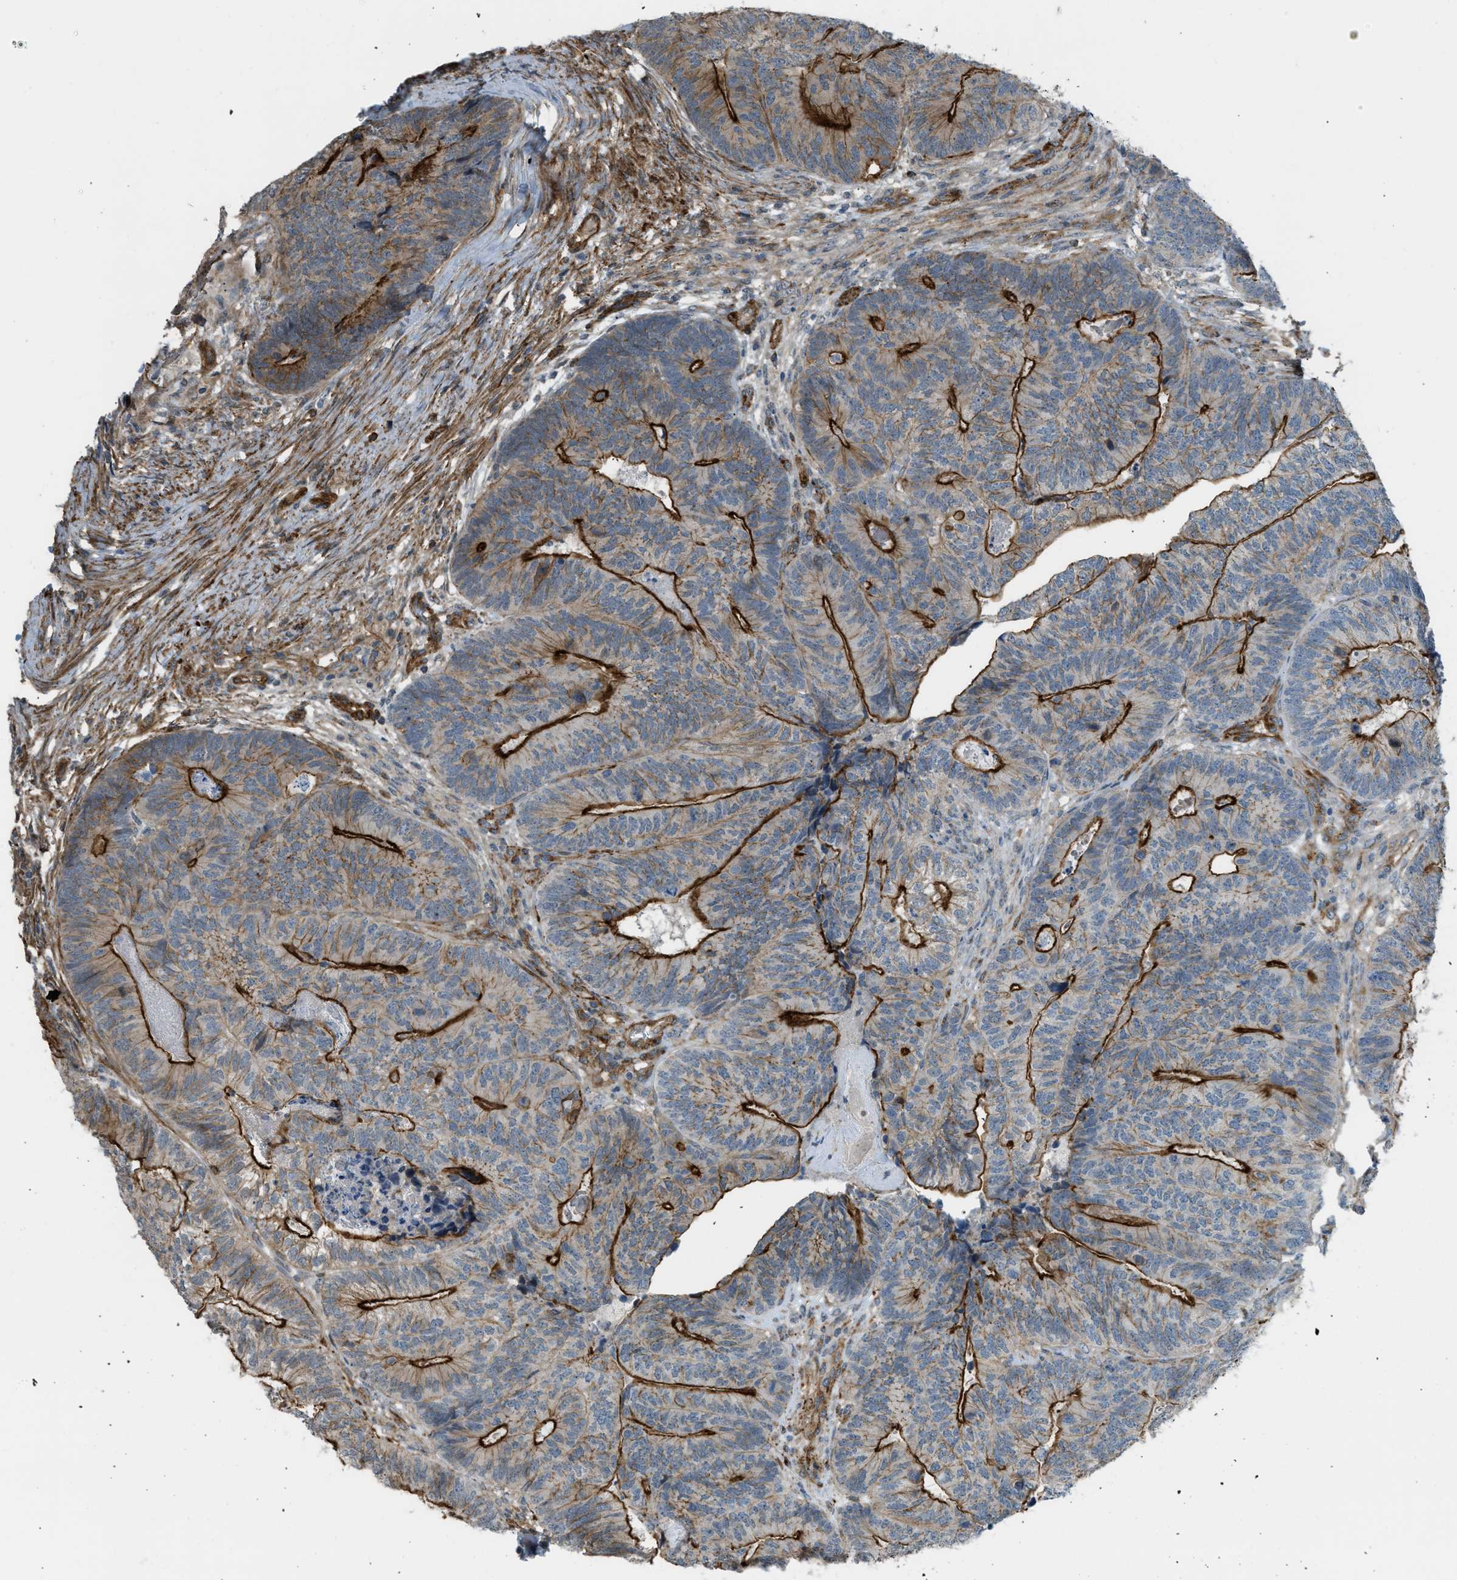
{"staining": {"intensity": "strong", "quantity": ">75%", "location": "cytoplasmic/membranous"}, "tissue": "colorectal cancer", "cell_type": "Tumor cells", "image_type": "cancer", "snomed": [{"axis": "morphology", "description": "Adenocarcinoma, NOS"}, {"axis": "topography", "description": "Colon"}], "caption": "Protein expression by IHC shows strong cytoplasmic/membranous positivity in about >75% of tumor cells in colorectal adenocarcinoma.", "gene": "KIAA1671", "patient": {"sex": "female", "age": 67}}